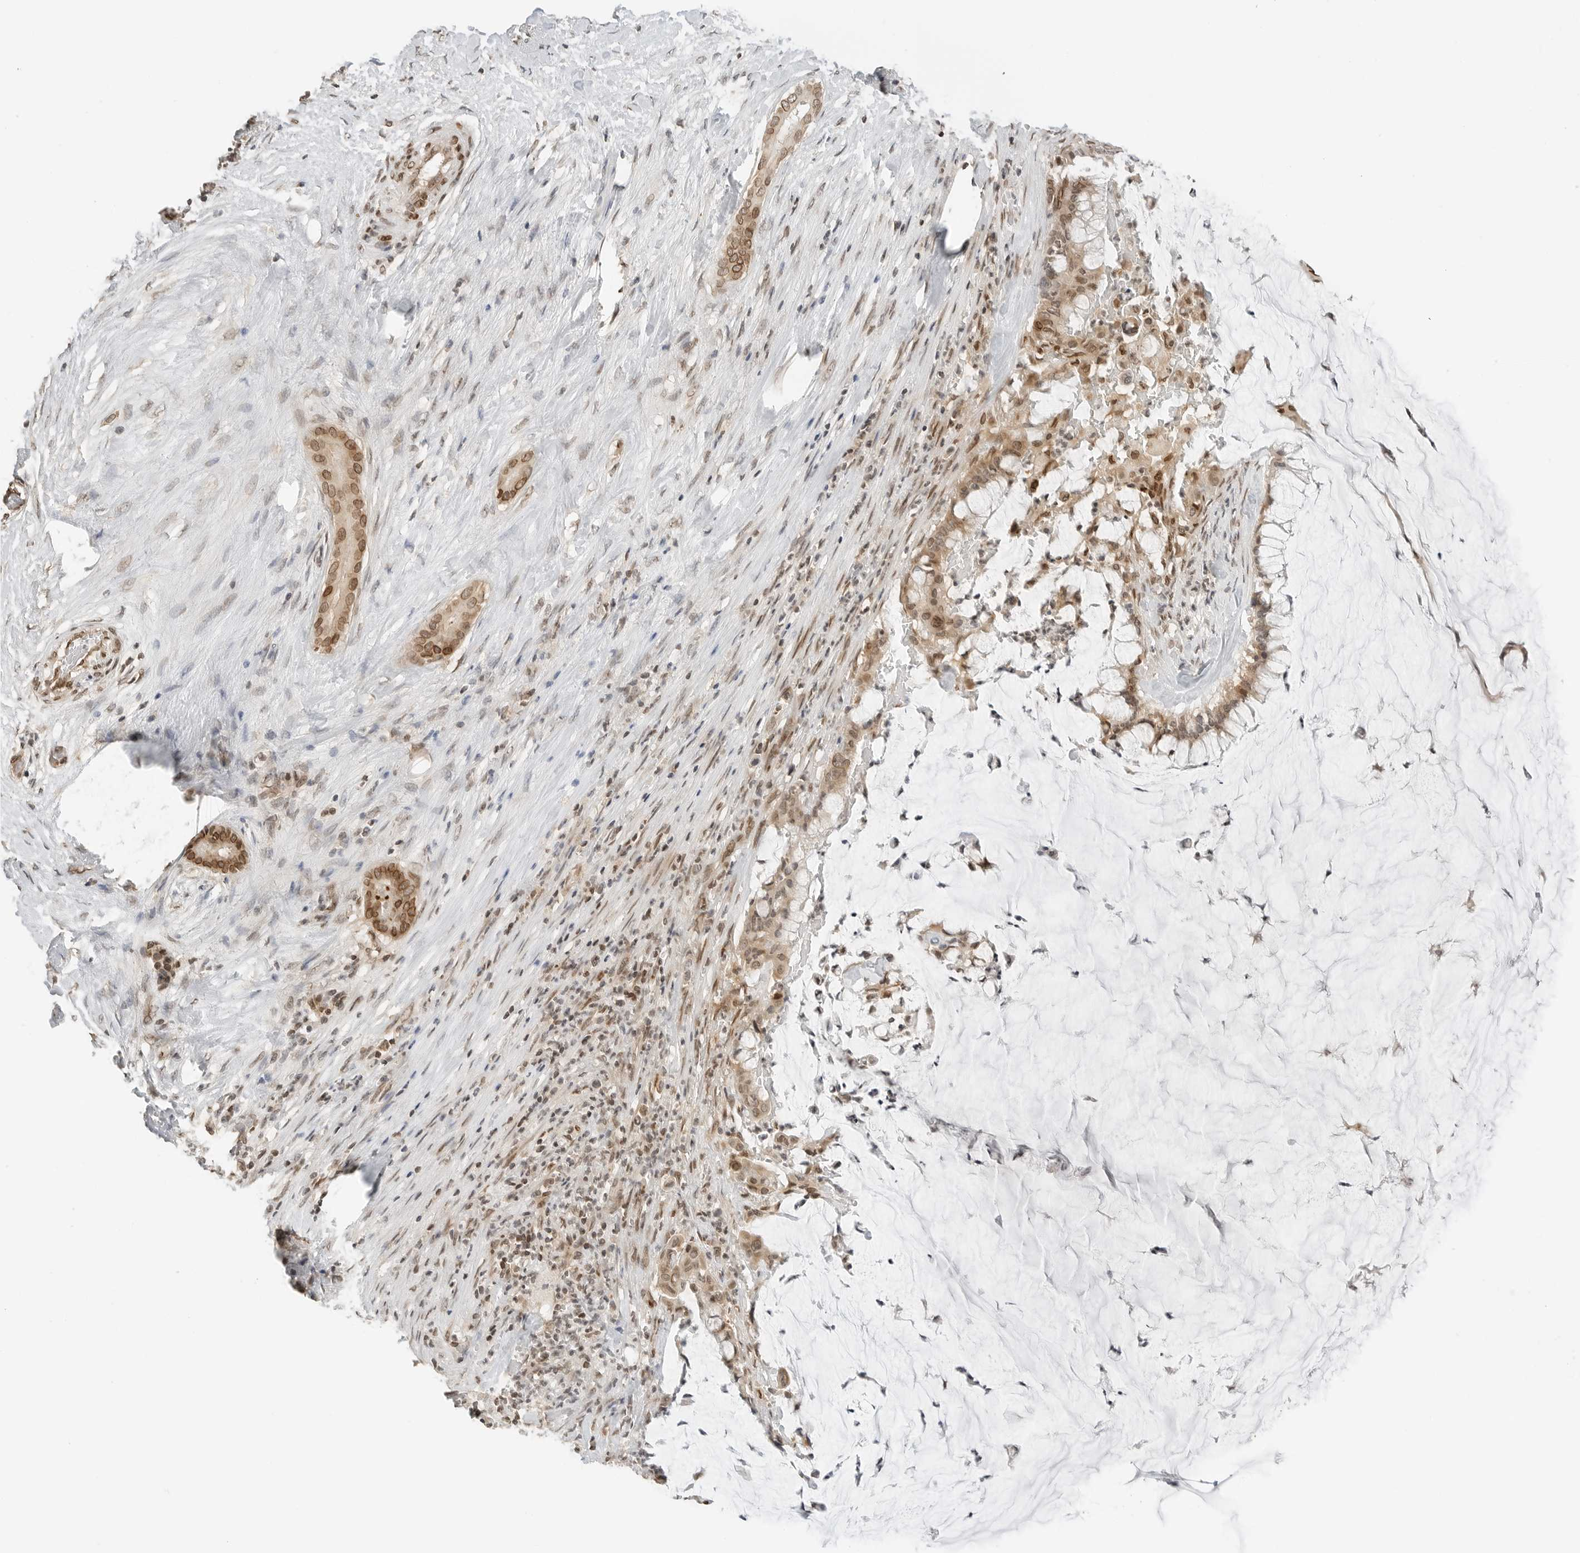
{"staining": {"intensity": "moderate", "quantity": ">75%", "location": "cytoplasmic/membranous,nuclear"}, "tissue": "pancreatic cancer", "cell_type": "Tumor cells", "image_type": "cancer", "snomed": [{"axis": "morphology", "description": "Adenocarcinoma, NOS"}, {"axis": "topography", "description": "Pancreas"}], "caption": "The immunohistochemical stain highlights moderate cytoplasmic/membranous and nuclear expression in tumor cells of pancreatic cancer (adenocarcinoma) tissue.", "gene": "POLH", "patient": {"sex": "male", "age": 41}}